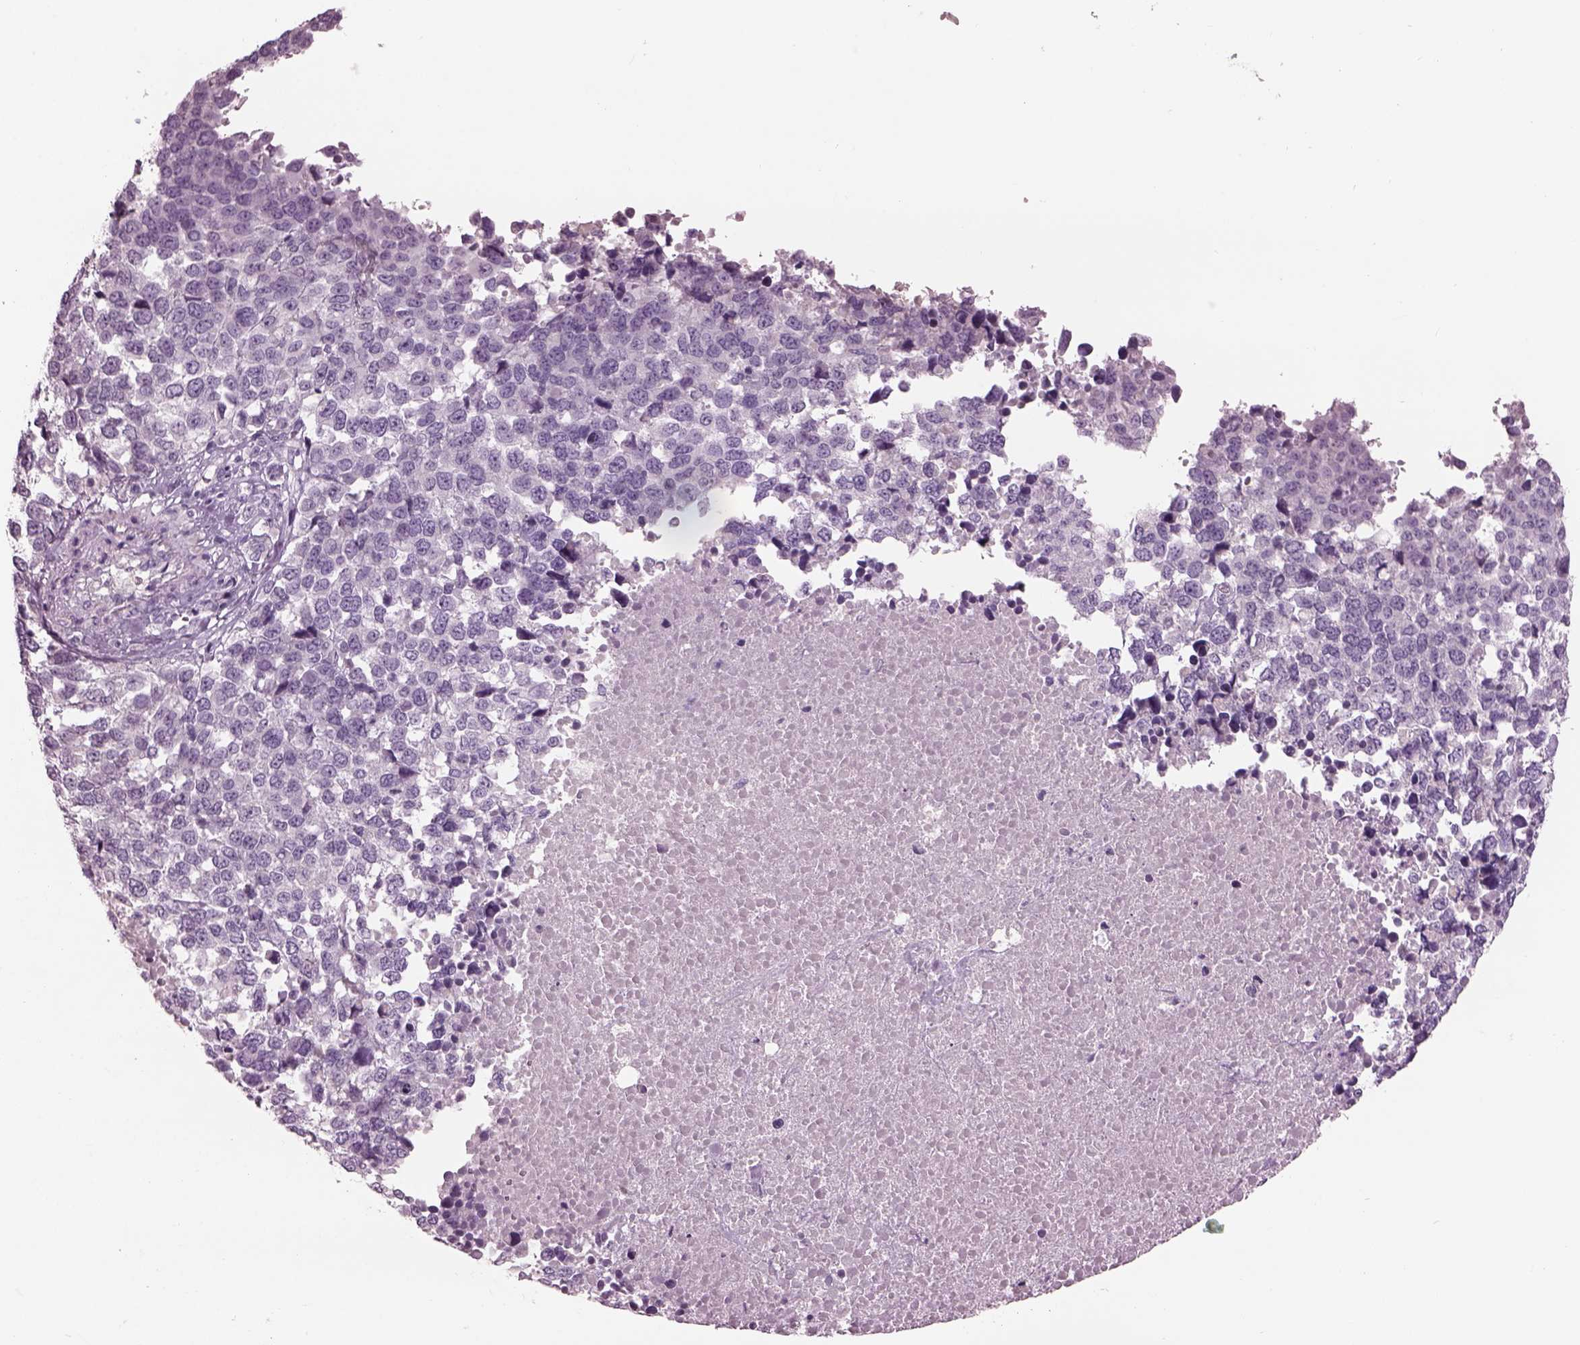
{"staining": {"intensity": "negative", "quantity": "none", "location": "none"}, "tissue": "melanoma", "cell_type": "Tumor cells", "image_type": "cancer", "snomed": [{"axis": "morphology", "description": "Malignant melanoma, Metastatic site"}, {"axis": "topography", "description": "Skin"}], "caption": "An image of human malignant melanoma (metastatic site) is negative for staining in tumor cells. Brightfield microscopy of immunohistochemistry (IHC) stained with DAB (brown) and hematoxylin (blue), captured at high magnification.", "gene": "PACRG", "patient": {"sex": "male", "age": 84}}